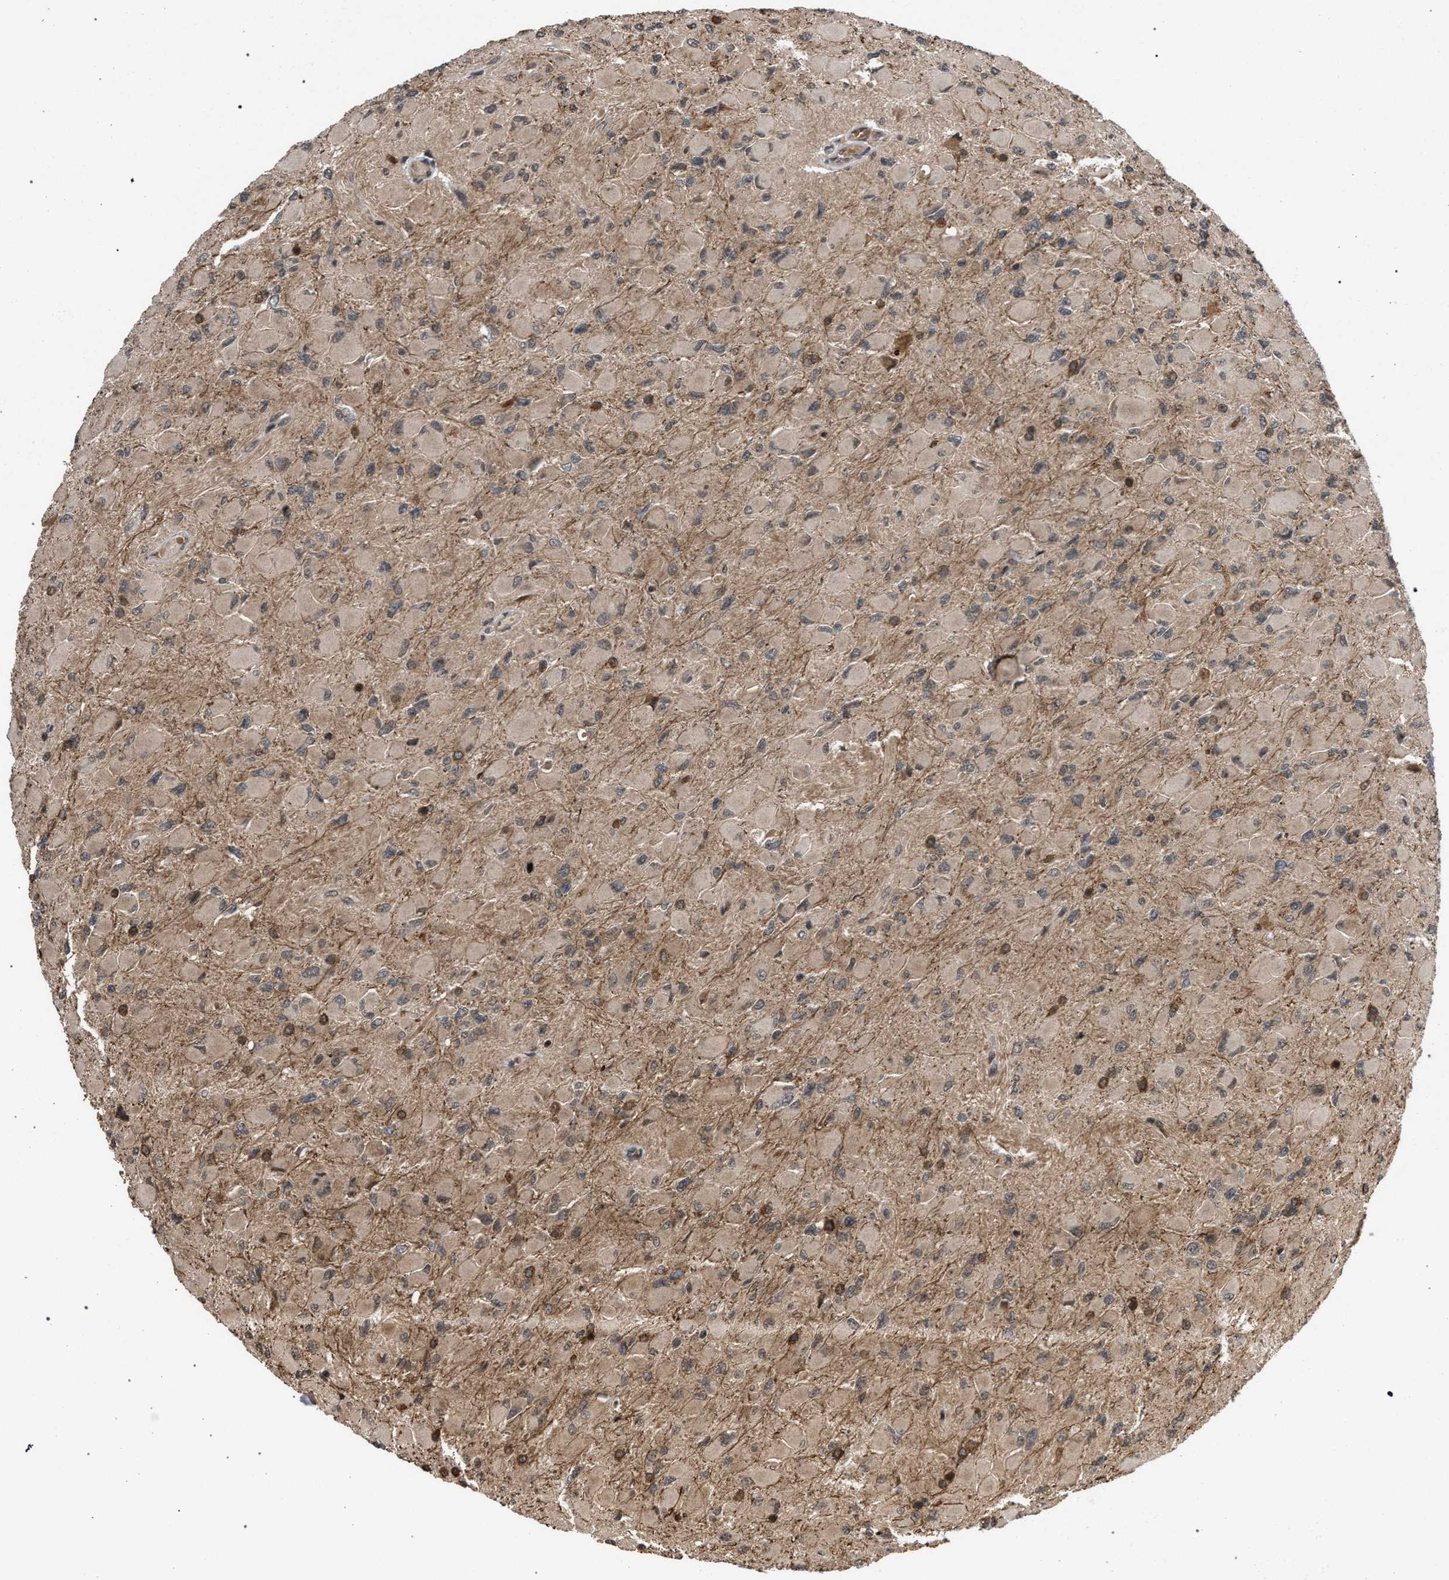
{"staining": {"intensity": "weak", "quantity": ">75%", "location": "cytoplasmic/membranous"}, "tissue": "glioma", "cell_type": "Tumor cells", "image_type": "cancer", "snomed": [{"axis": "morphology", "description": "Glioma, malignant, High grade"}, {"axis": "topography", "description": "Cerebral cortex"}], "caption": "A brown stain shows weak cytoplasmic/membranous staining of a protein in malignant high-grade glioma tumor cells.", "gene": "IRAK4", "patient": {"sex": "female", "age": 36}}